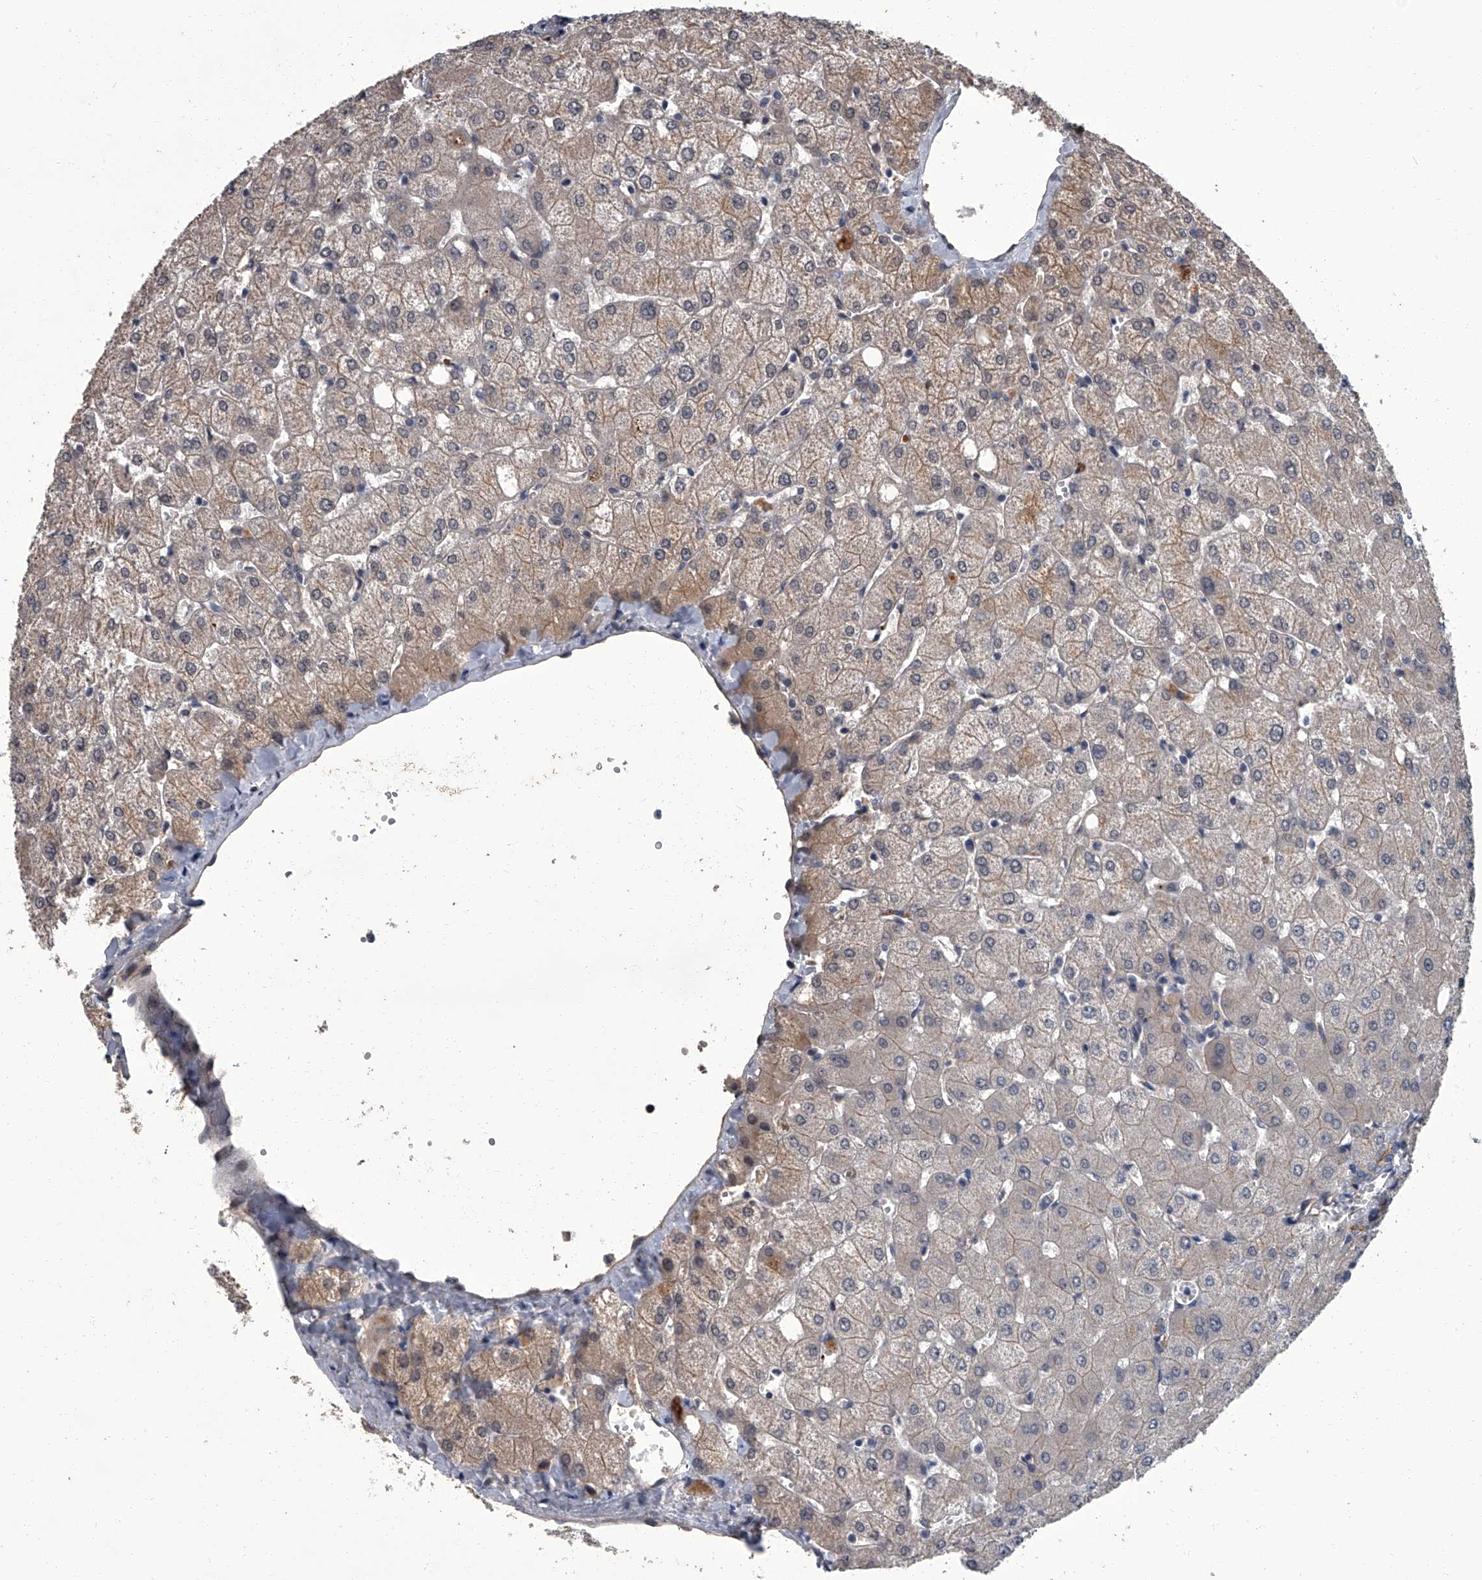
{"staining": {"intensity": "negative", "quantity": "none", "location": "none"}, "tissue": "liver", "cell_type": "Cholangiocytes", "image_type": "normal", "snomed": [{"axis": "morphology", "description": "Normal tissue, NOS"}, {"axis": "topography", "description": "Liver"}], "caption": "Cholangiocytes show no significant staining in unremarkable liver. (Stains: DAB (3,3'-diaminobenzidine) immunohistochemistry with hematoxylin counter stain, Microscopy: brightfield microscopy at high magnification).", "gene": "SIRT4", "patient": {"sex": "female", "age": 54}}